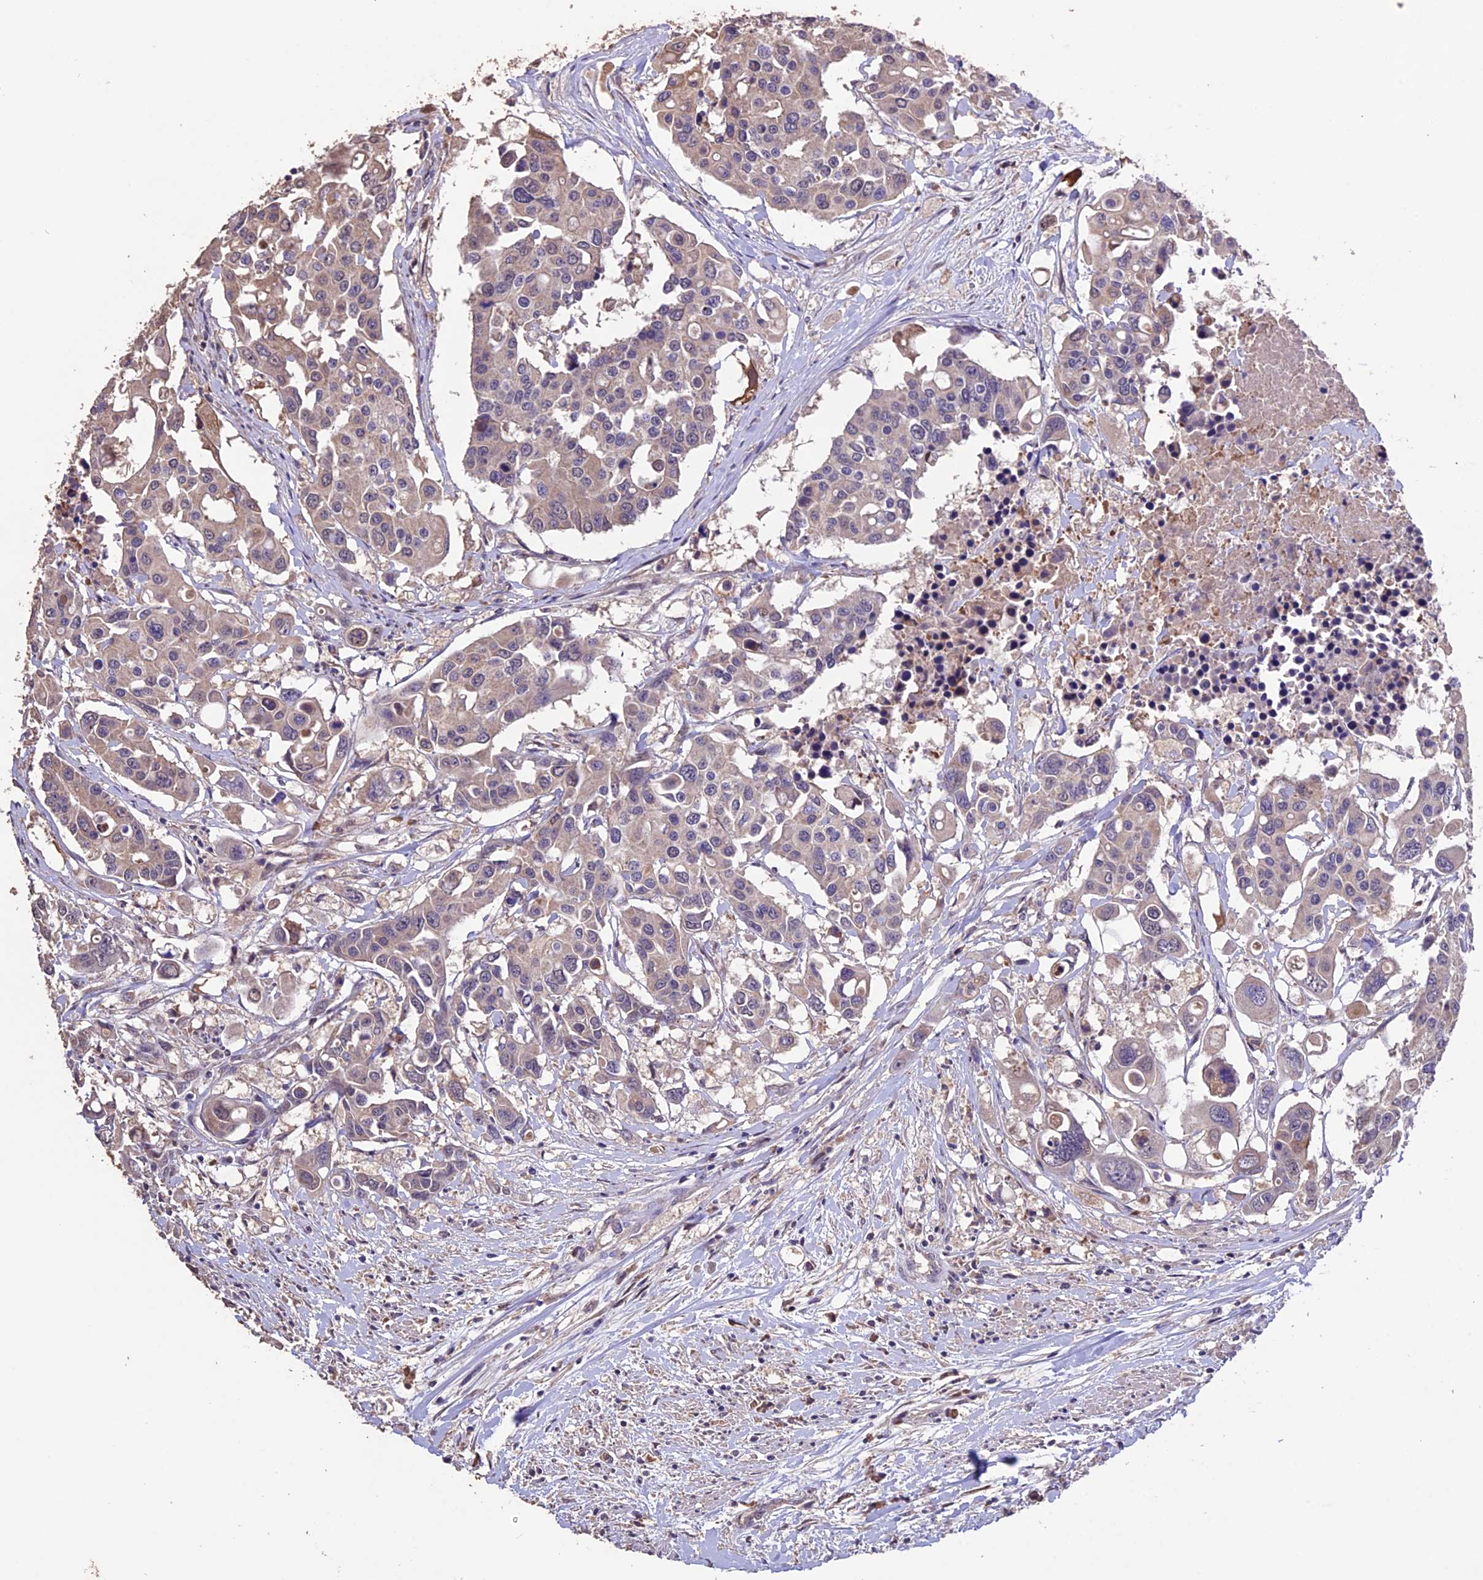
{"staining": {"intensity": "weak", "quantity": "<25%", "location": "cytoplasmic/membranous"}, "tissue": "colorectal cancer", "cell_type": "Tumor cells", "image_type": "cancer", "snomed": [{"axis": "morphology", "description": "Adenocarcinoma, NOS"}, {"axis": "topography", "description": "Colon"}], "caption": "There is no significant expression in tumor cells of colorectal cancer (adenocarcinoma).", "gene": "DIS3L", "patient": {"sex": "male", "age": 77}}